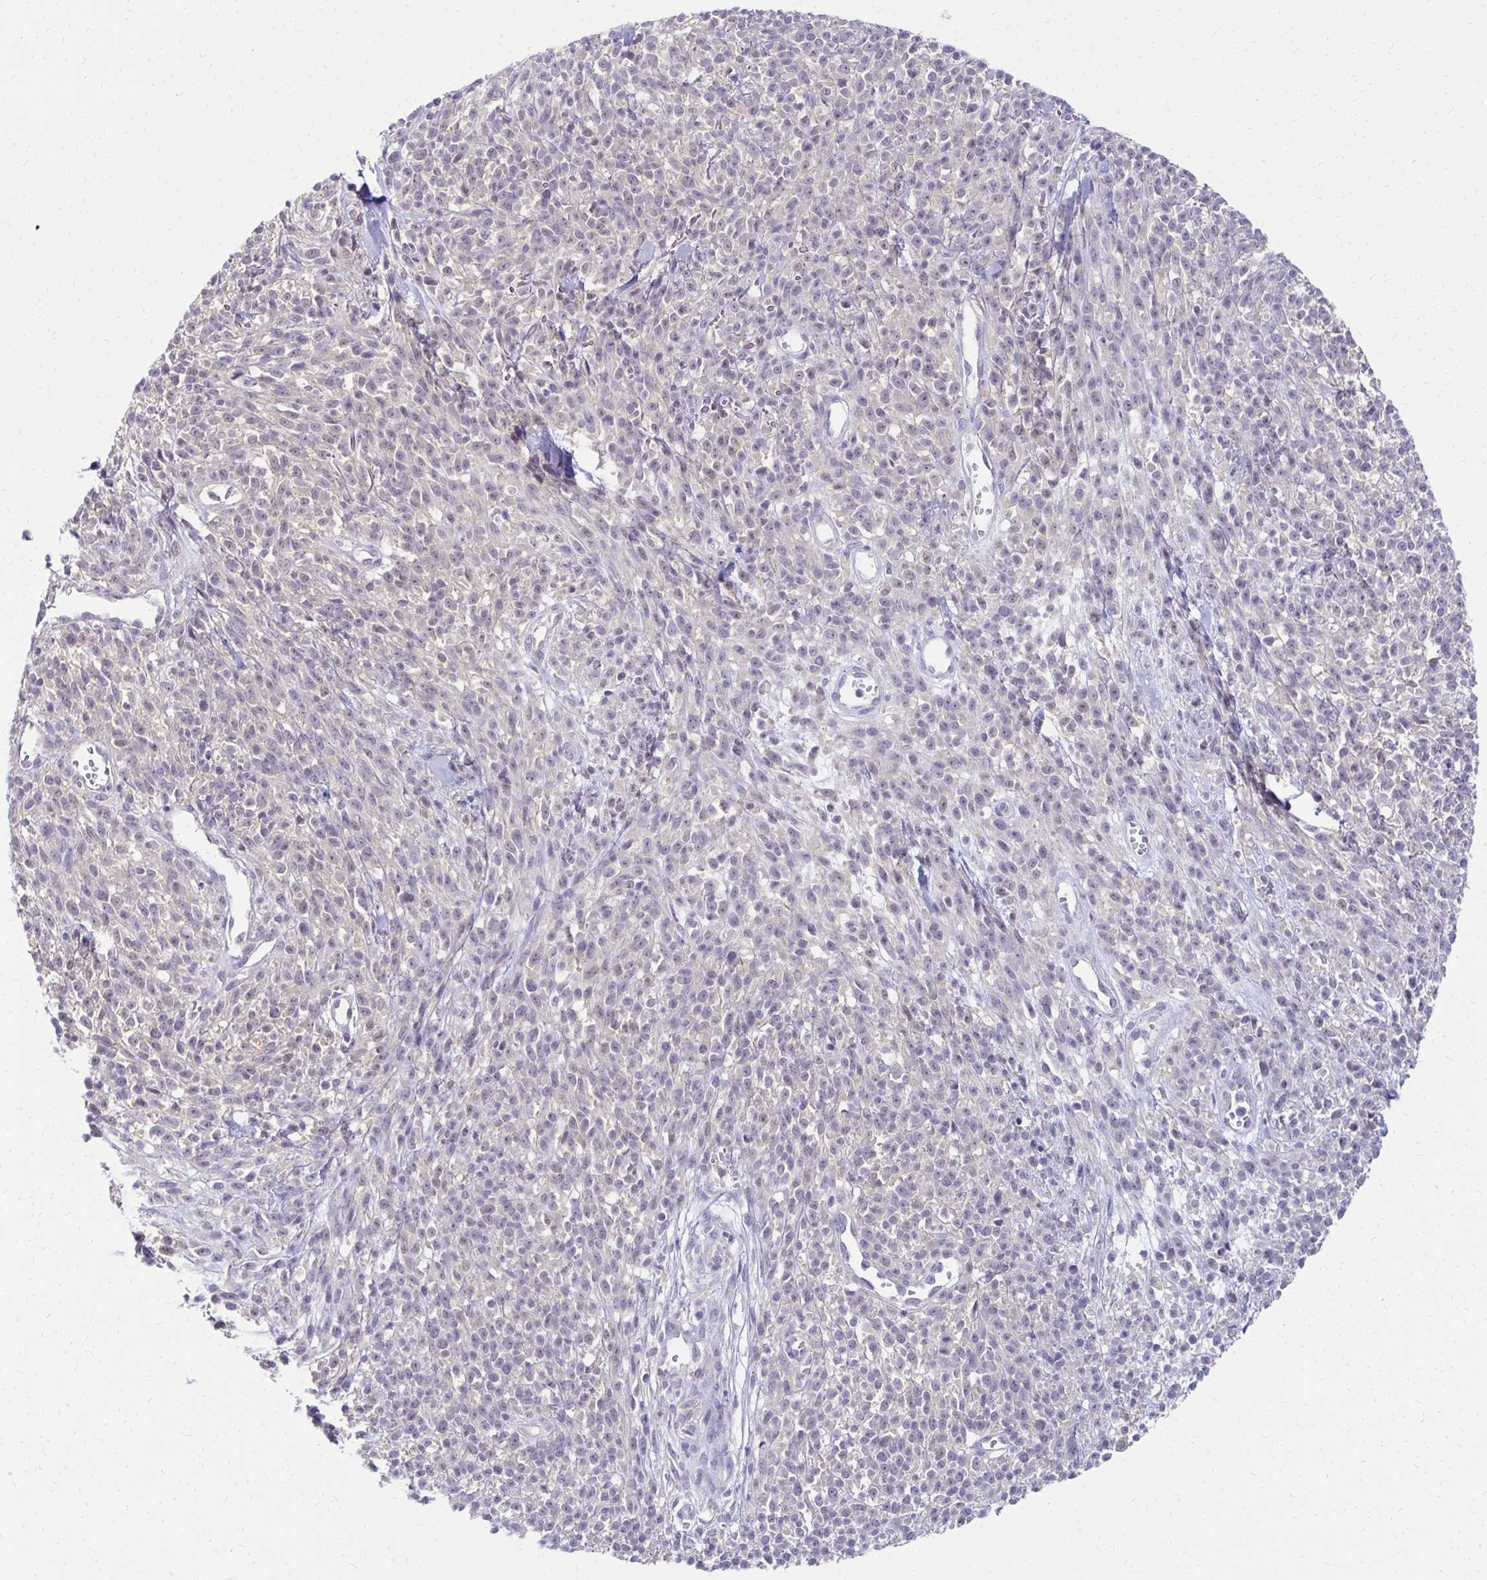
{"staining": {"intensity": "negative", "quantity": "none", "location": "none"}, "tissue": "melanoma", "cell_type": "Tumor cells", "image_type": "cancer", "snomed": [{"axis": "morphology", "description": "Malignant melanoma, NOS"}, {"axis": "topography", "description": "Skin"}, {"axis": "topography", "description": "Skin of trunk"}], "caption": "The photomicrograph shows no significant staining in tumor cells of malignant melanoma.", "gene": "C1QTNF2", "patient": {"sex": "male", "age": 74}}